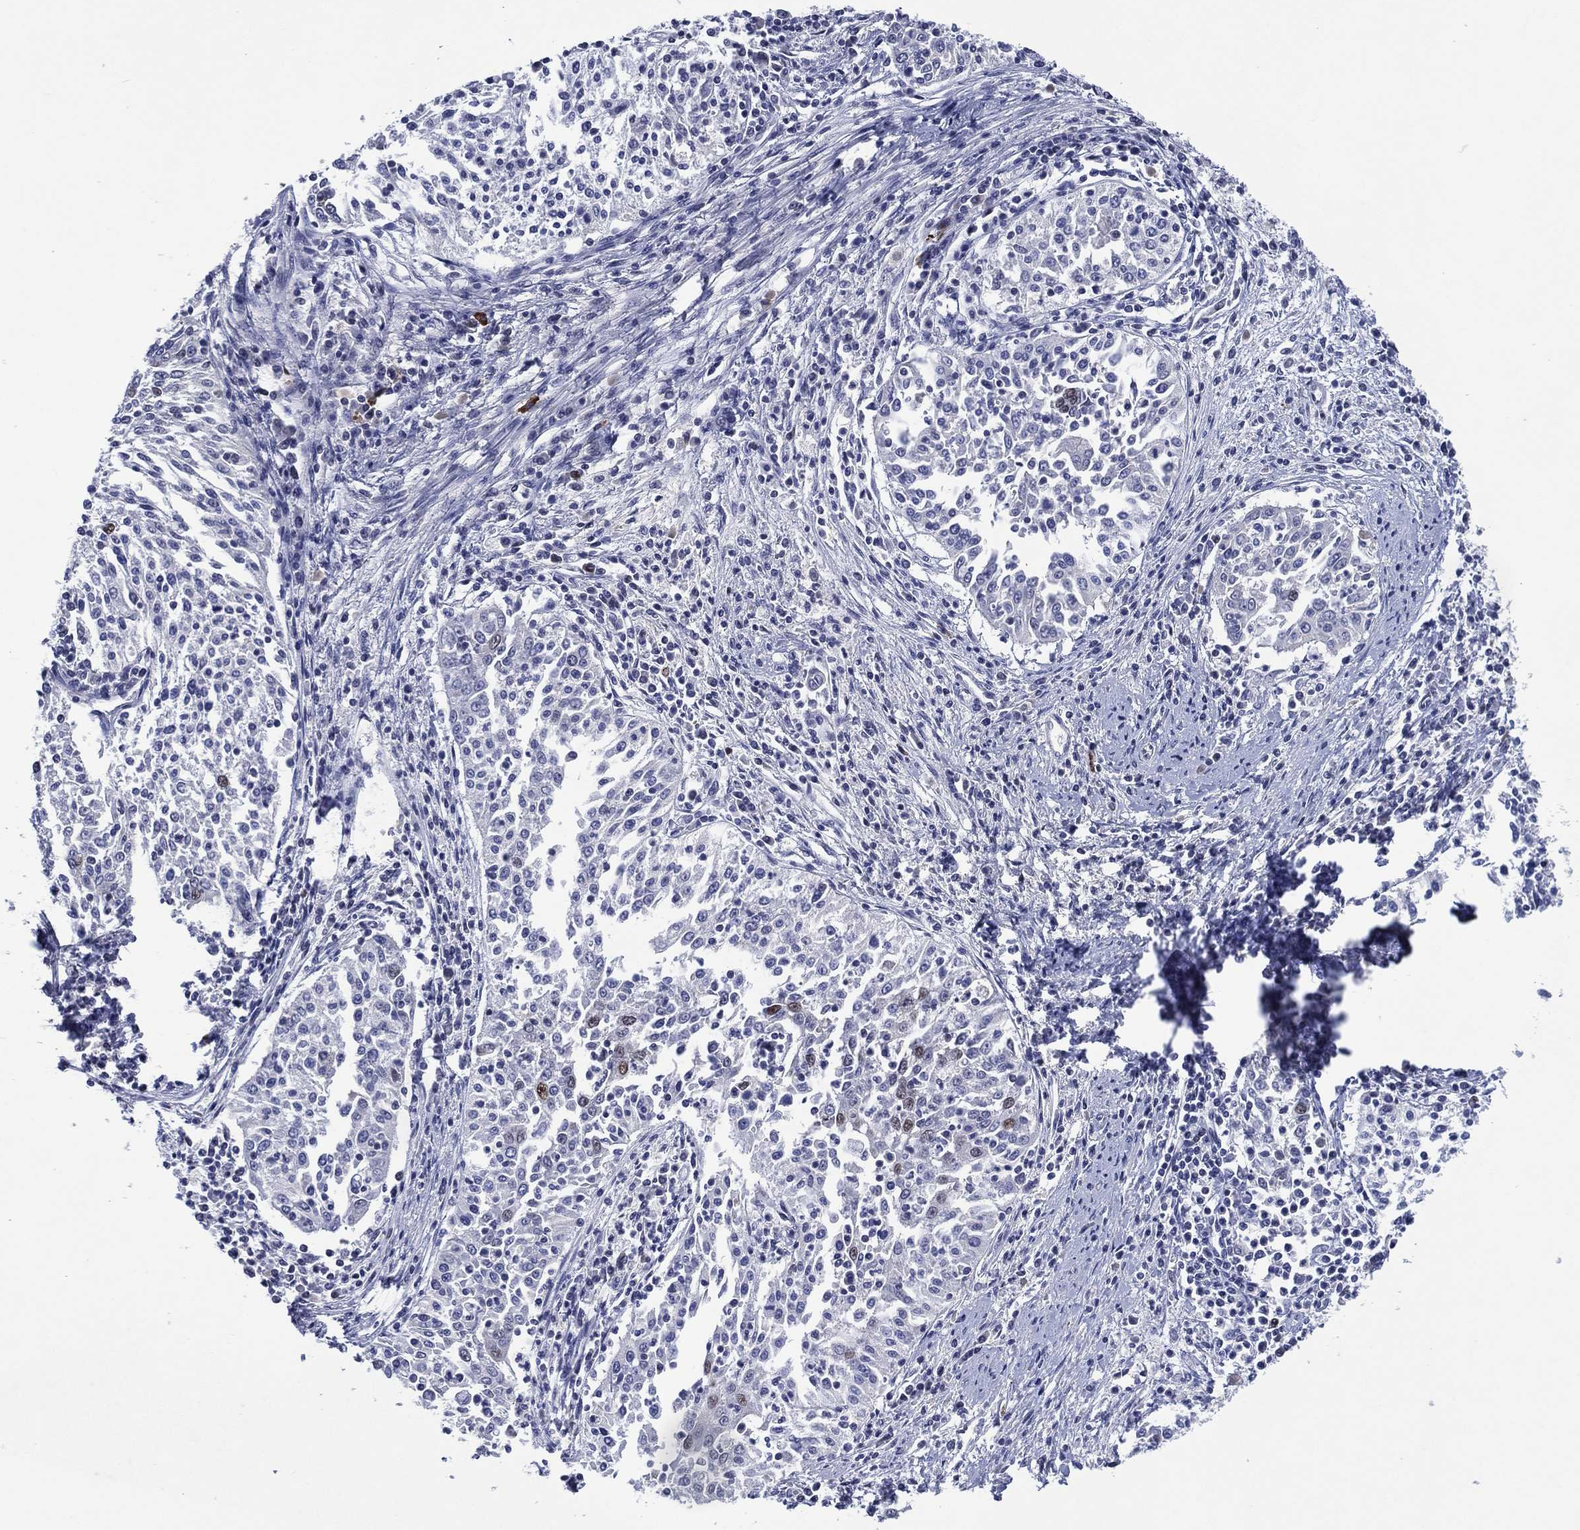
{"staining": {"intensity": "moderate", "quantity": "<25%", "location": "nuclear"}, "tissue": "cervical cancer", "cell_type": "Tumor cells", "image_type": "cancer", "snomed": [{"axis": "morphology", "description": "Squamous cell carcinoma, NOS"}, {"axis": "topography", "description": "Cervix"}], "caption": "High-magnification brightfield microscopy of squamous cell carcinoma (cervical) stained with DAB (brown) and counterstained with hematoxylin (blue). tumor cells exhibit moderate nuclear positivity is identified in about<25% of cells.", "gene": "GATA6", "patient": {"sex": "female", "age": 41}}